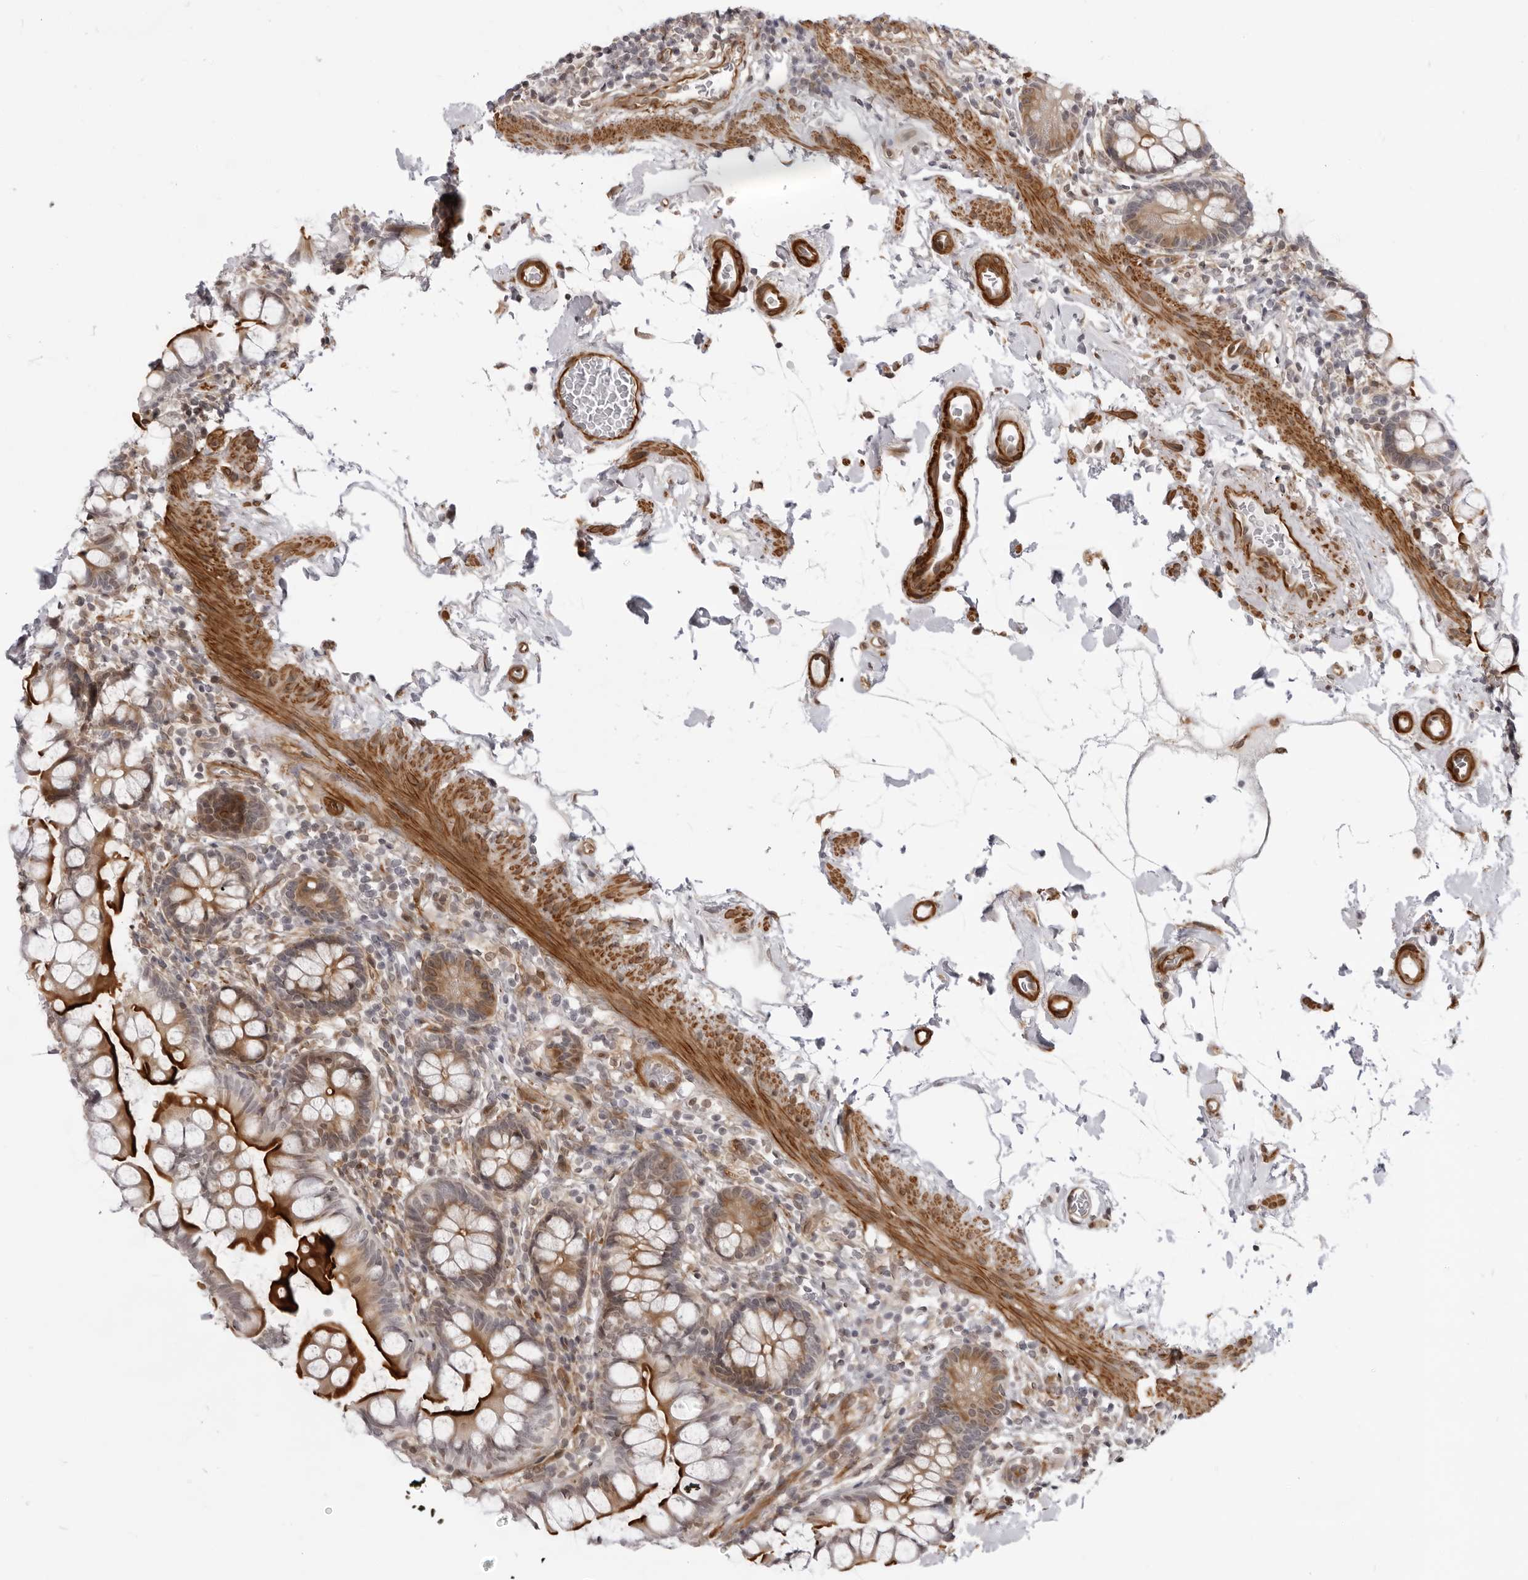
{"staining": {"intensity": "strong", "quantity": ">75%", "location": "cytoplasmic/membranous"}, "tissue": "small intestine", "cell_type": "Glandular cells", "image_type": "normal", "snomed": [{"axis": "morphology", "description": "Normal tissue, NOS"}, {"axis": "topography", "description": "Small intestine"}], "caption": "High-magnification brightfield microscopy of normal small intestine stained with DAB (brown) and counterstained with hematoxylin (blue). glandular cells exhibit strong cytoplasmic/membranous expression is appreciated in approximately>75% of cells.", "gene": "SRGAP2", "patient": {"sex": "female", "age": 84}}